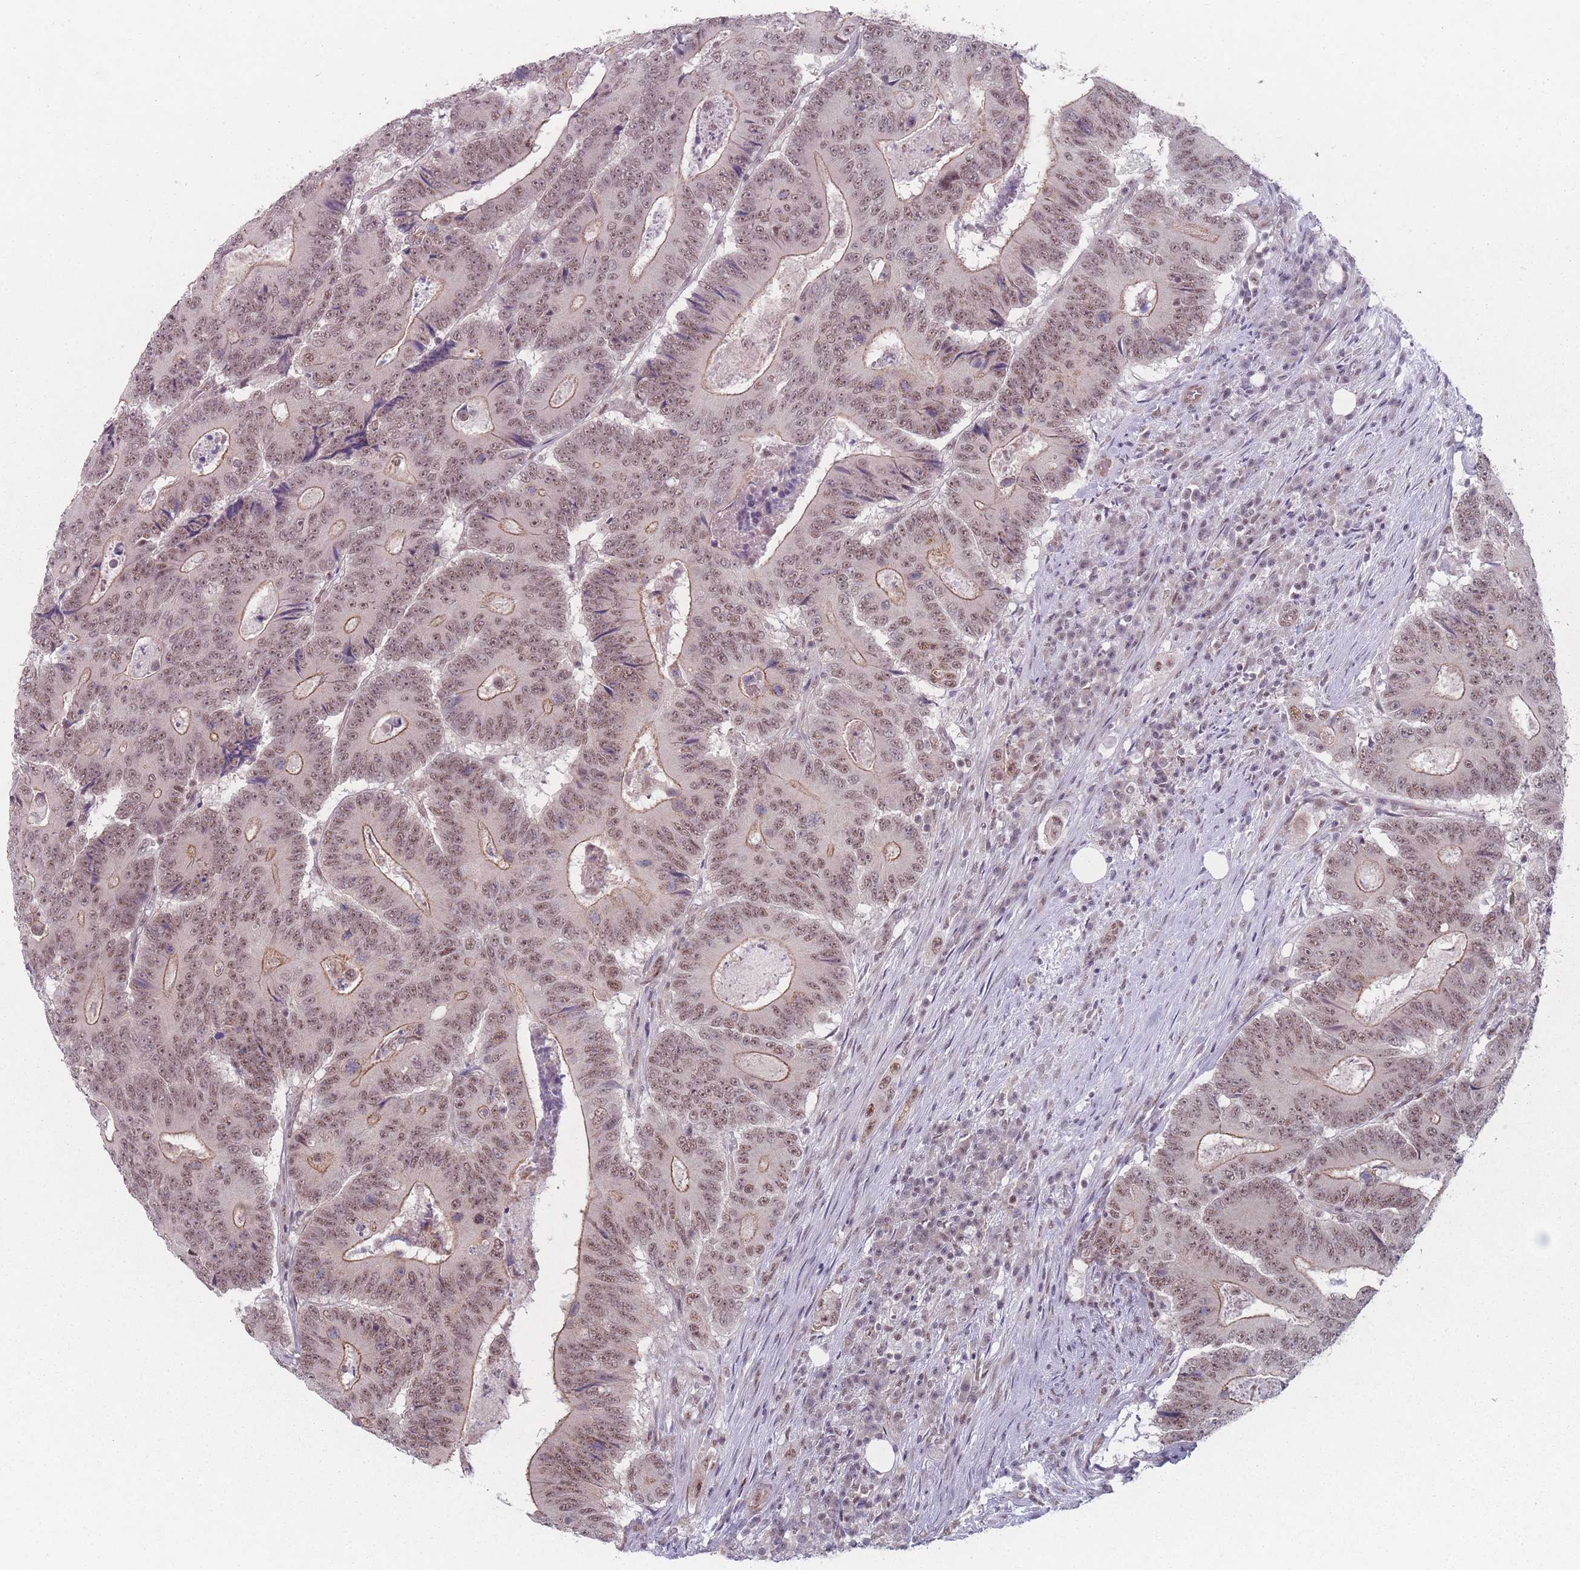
{"staining": {"intensity": "moderate", "quantity": ">75%", "location": "nuclear"}, "tissue": "colorectal cancer", "cell_type": "Tumor cells", "image_type": "cancer", "snomed": [{"axis": "morphology", "description": "Adenocarcinoma, NOS"}, {"axis": "topography", "description": "Colon"}], "caption": "Immunohistochemistry (DAB (3,3'-diaminobenzidine)) staining of colorectal adenocarcinoma exhibits moderate nuclear protein expression in about >75% of tumor cells. (Brightfield microscopy of DAB IHC at high magnification).", "gene": "ZC3H14", "patient": {"sex": "male", "age": 83}}